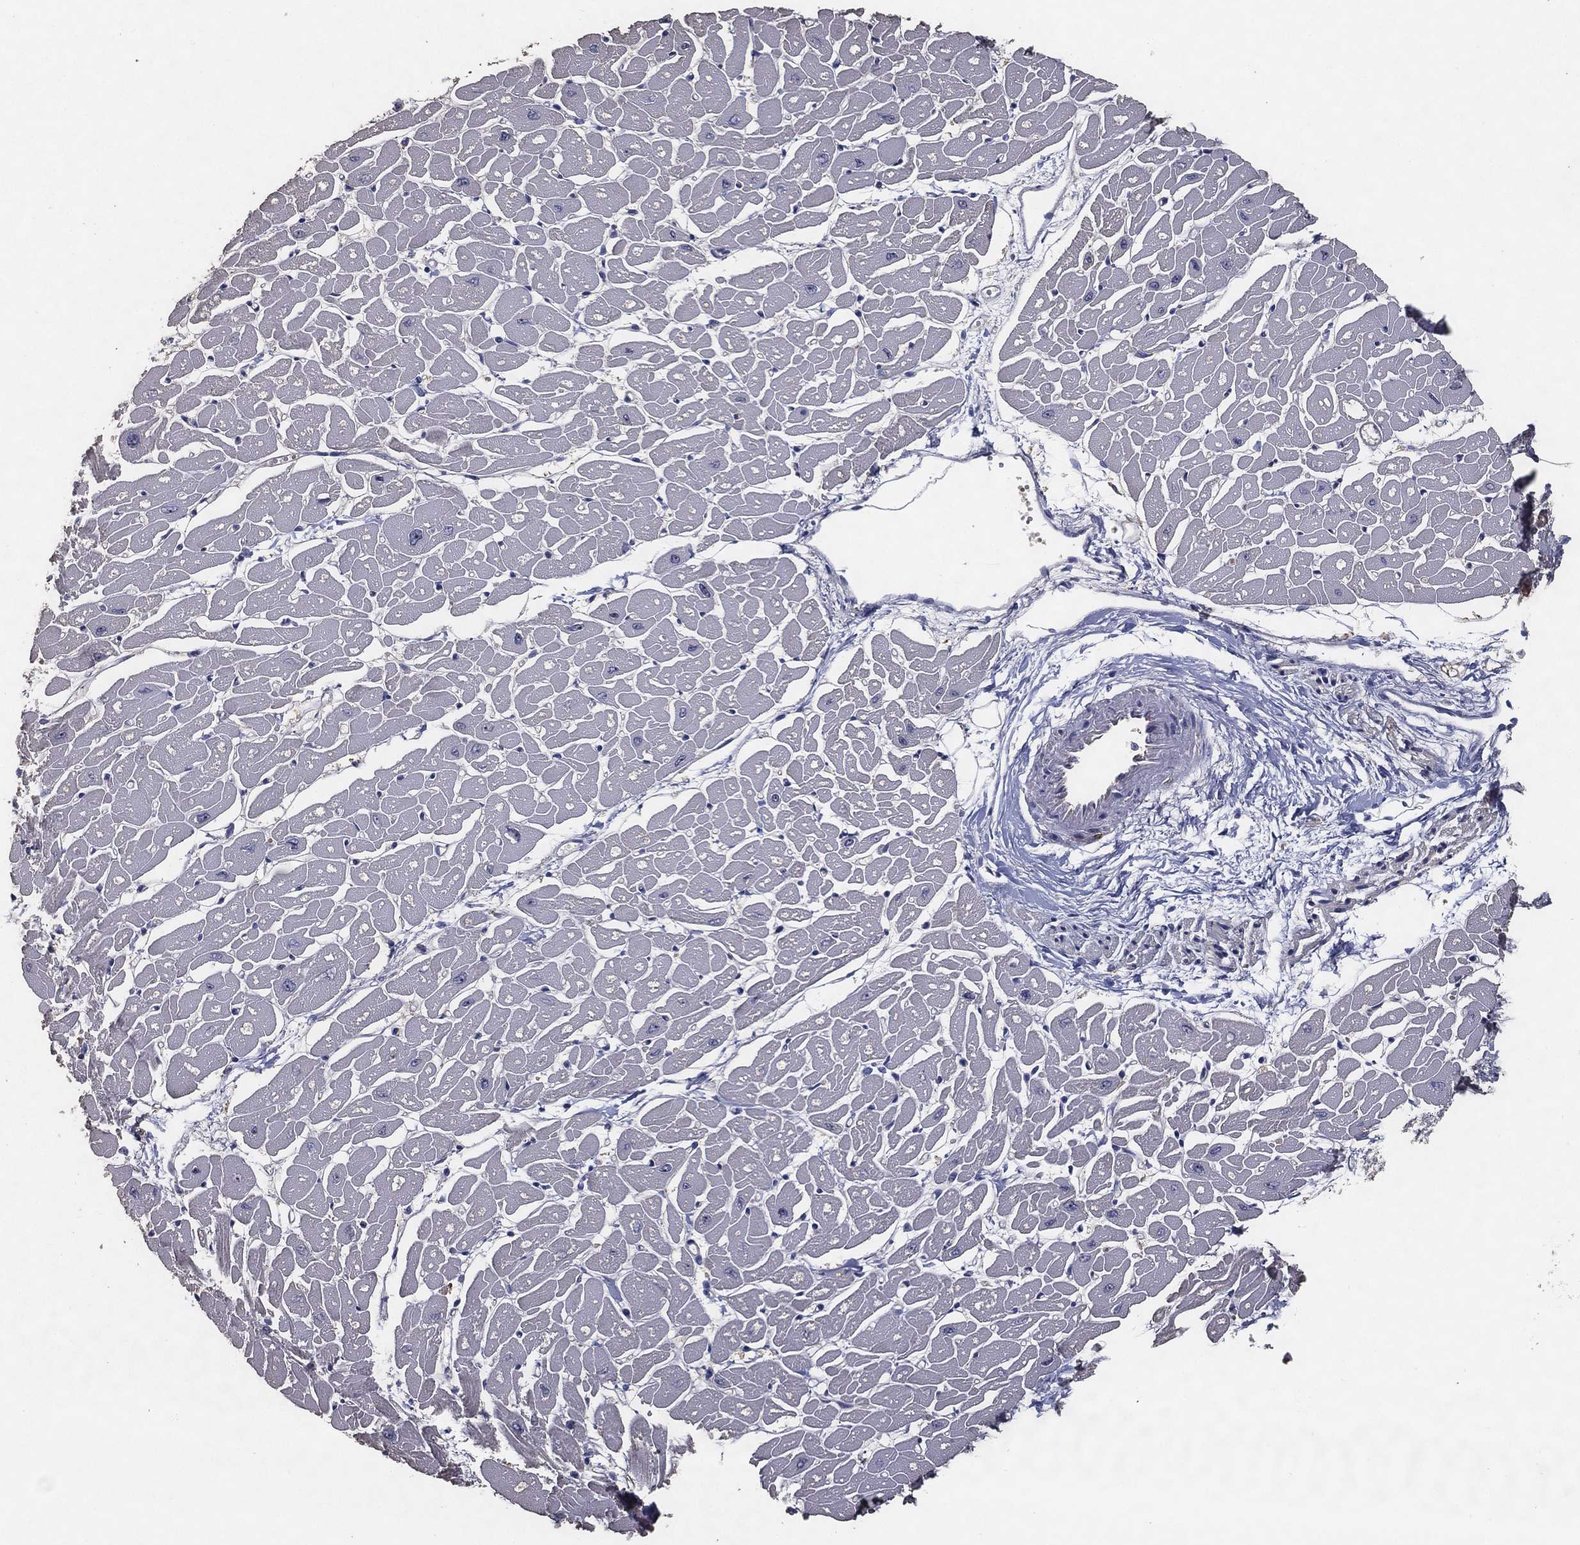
{"staining": {"intensity": "negative", "quantity": "none", "location": "none"}, "tissue": "heart muscle", "cell_type": "Cardiomyocytes", "image_type": "normal", "snomed": [{"axis": "morphology", "description": "Normal tissue, NOS"}, {"axis": "topography", "description": "Heart"}], "caption": "Heart muscle stained for a protein using immunohistochemistry exhibits no positivity cardiomyocytes.", "gene": "EFNA1", "patient": {"sex": "male", "age": 57}}